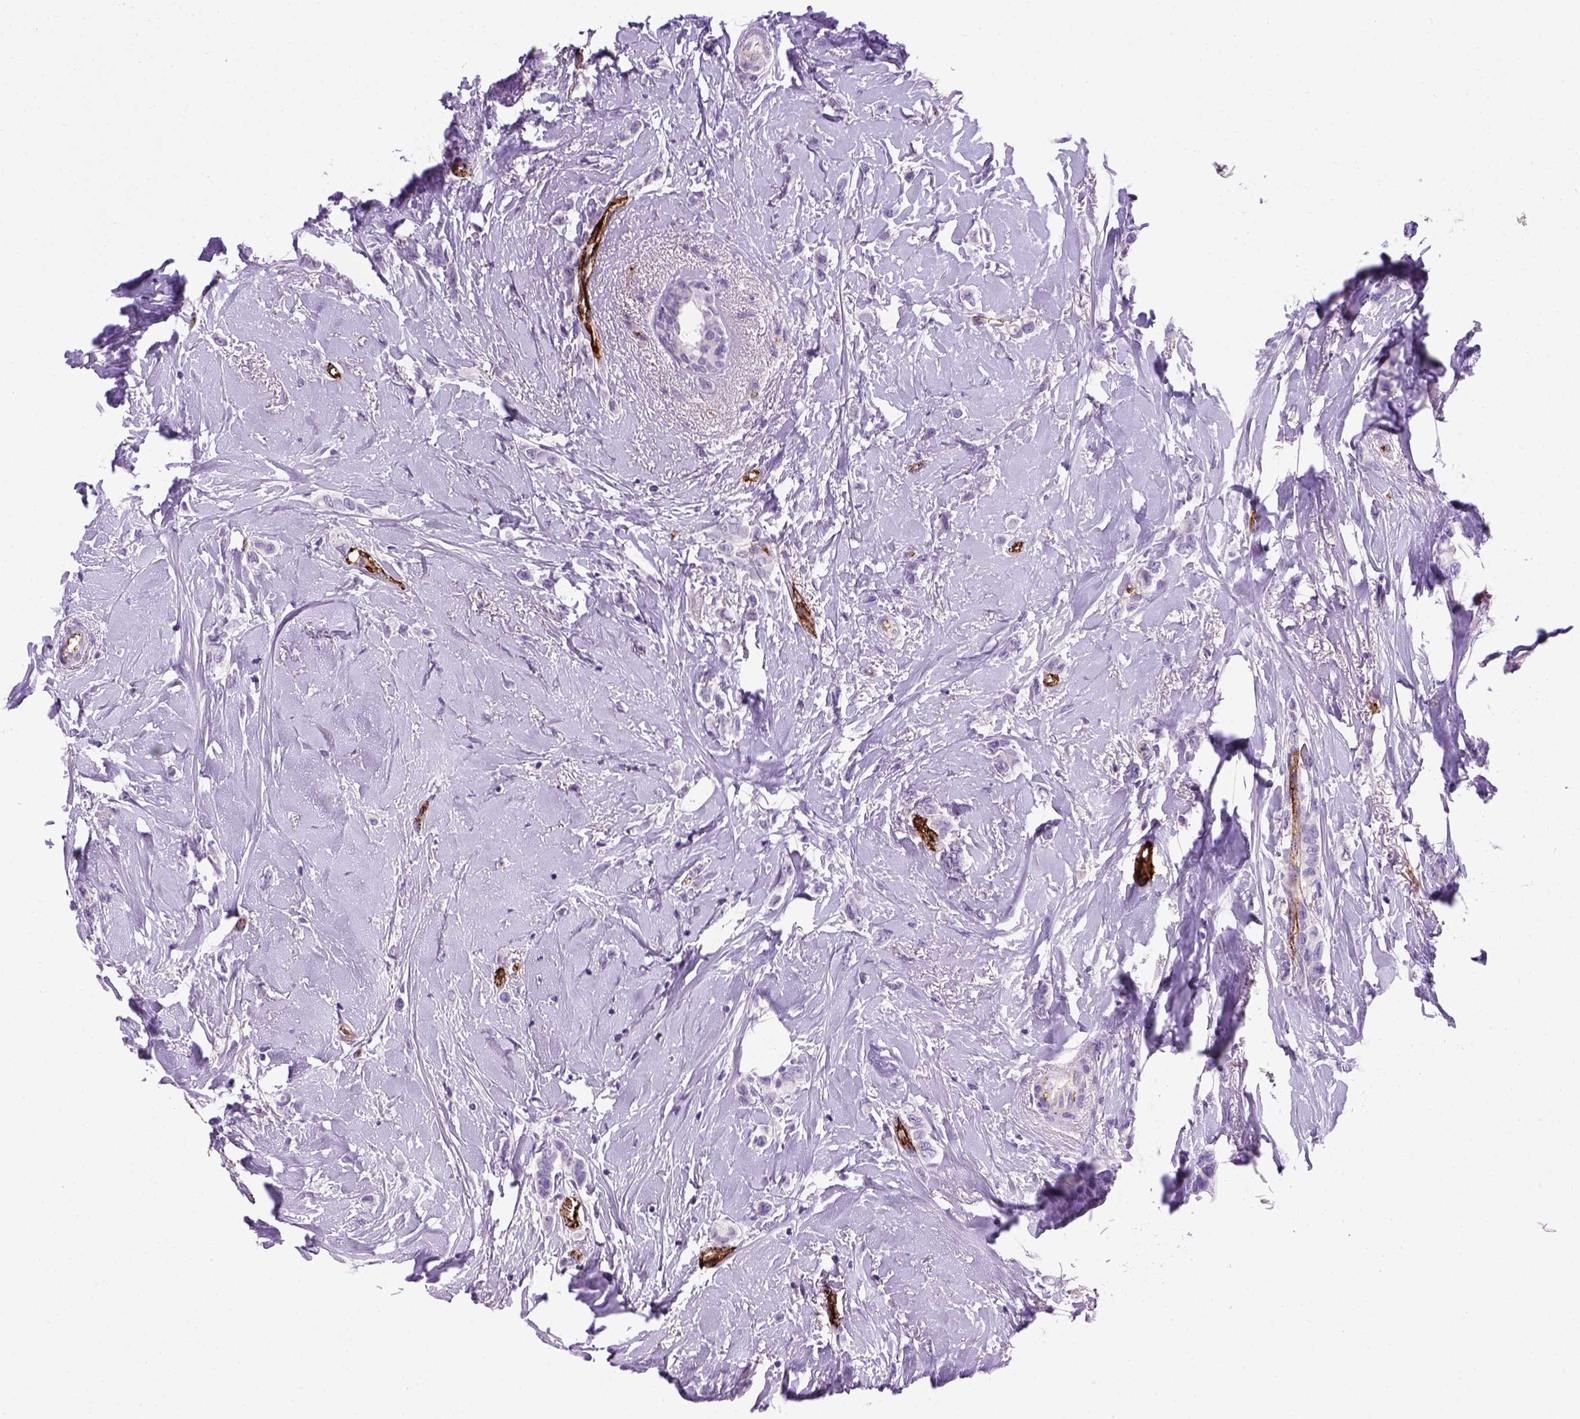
{"staining": {"intensity": "negative", "quantity": "none", "location": "none"}, "tissue": "breast cancer", "cell_type": "Tumor cells", "image_type": "cancer", "snomed": [{"axis": "morphology", "description": "Lobular carcinoma"}, {"axis": "topography", "description": "Breast"}], "caption": "Tumor cells show no significant protein positivity in breast cancer.", "gene": "VWF", "patient": {"sex": "female", "age": 66}}